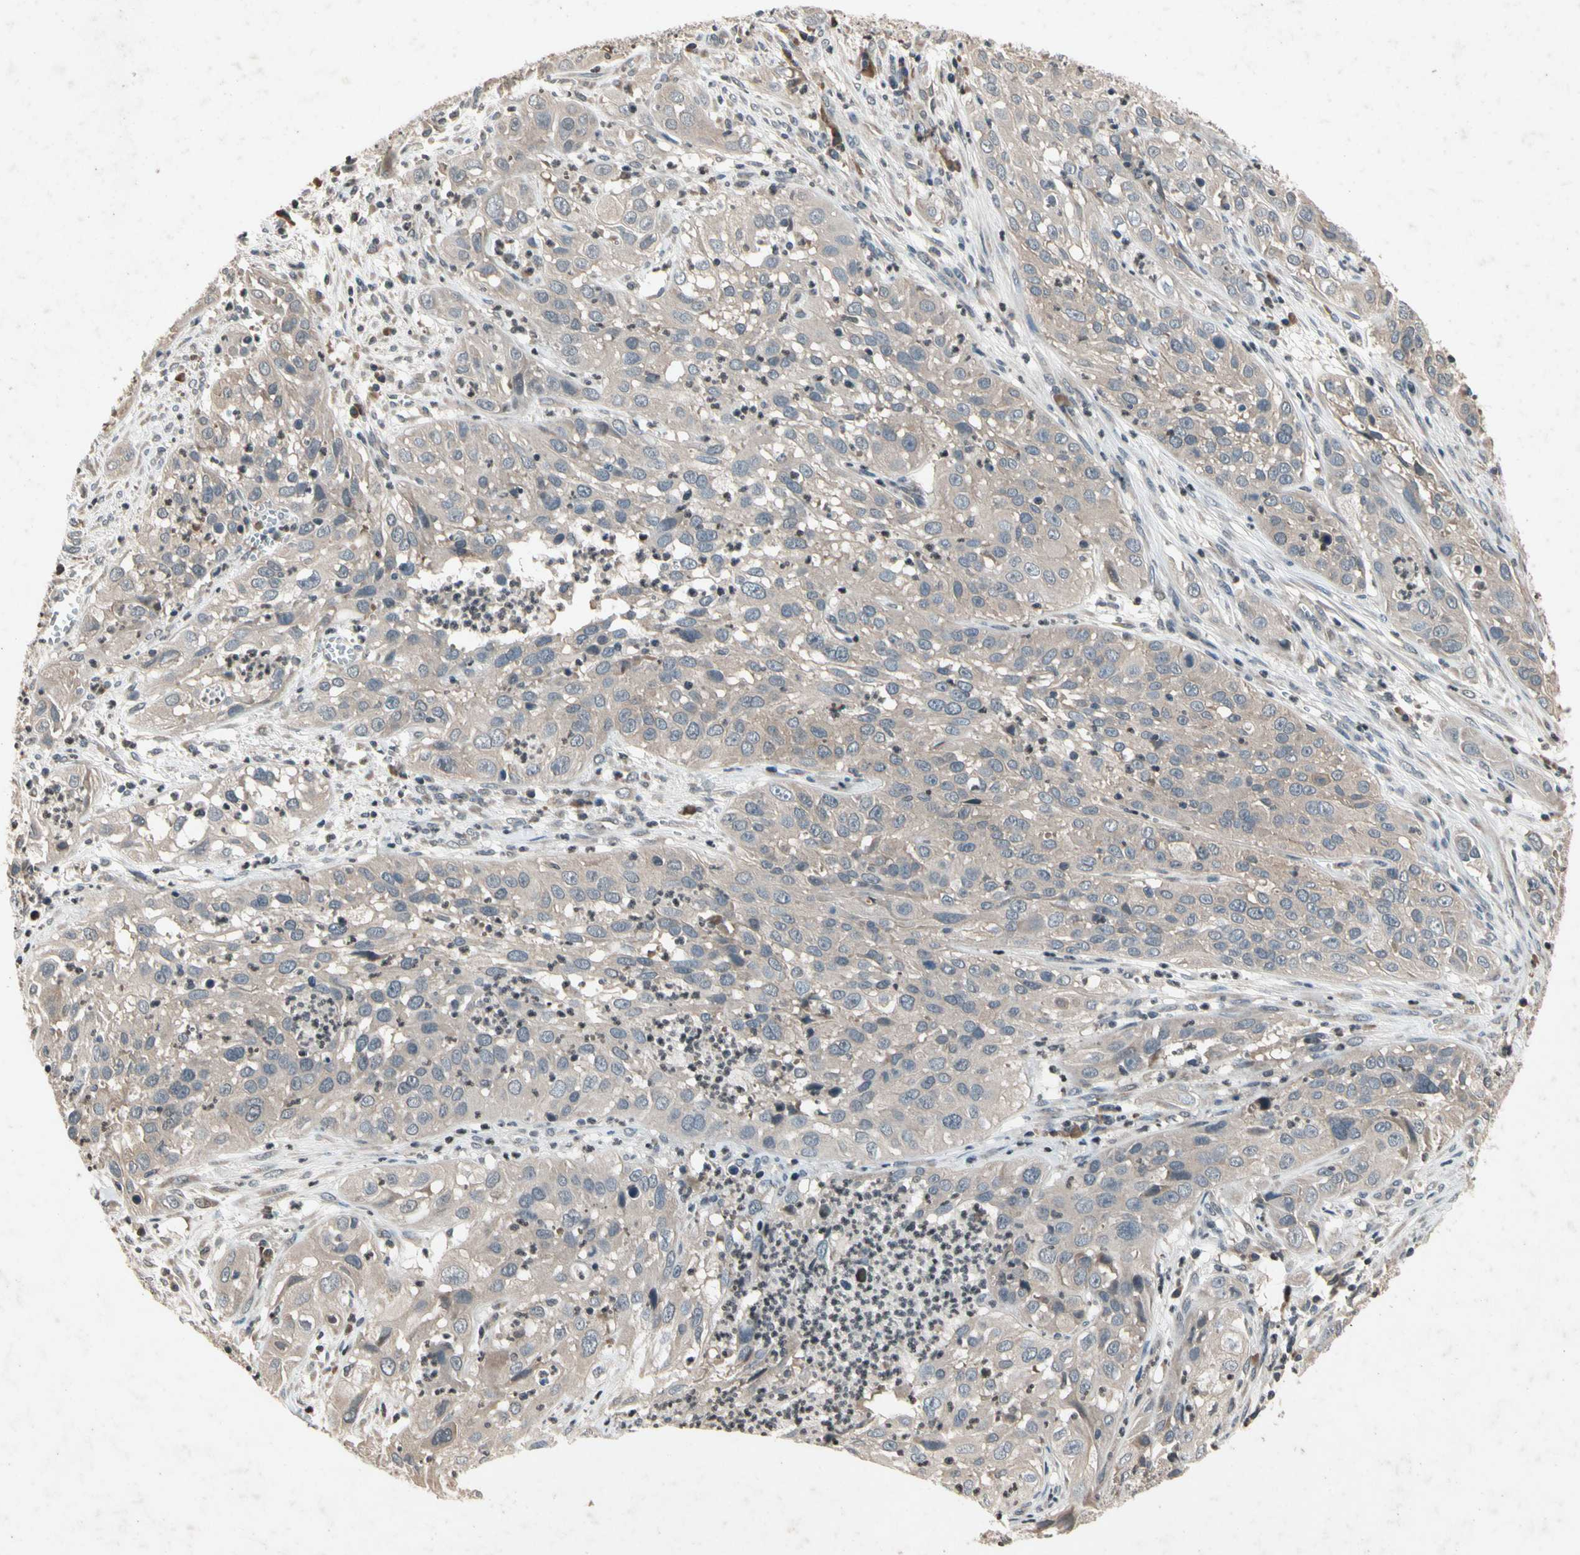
{"staining": {"intensity": "weak", "quantity": ">75%", "location": "cytoplasmic/membranous"}, "tissue": "cervical cancer", "cell_type": "Tumor cells", "image_type": "cancer", "snomed": [{"axis": "morphology", "description": "Squamous cell carcinoma, NOS"}, {"axis": "topography", "description": "Cervix"}], "caption": "Tumor cells reveal weak cytoplasmic/membranous expression in about >75% of cells in cervical cancer (squamous cell carcinoma).", "gene": "DPY19L3", "patient": {"sex": "female", "age": 32}}